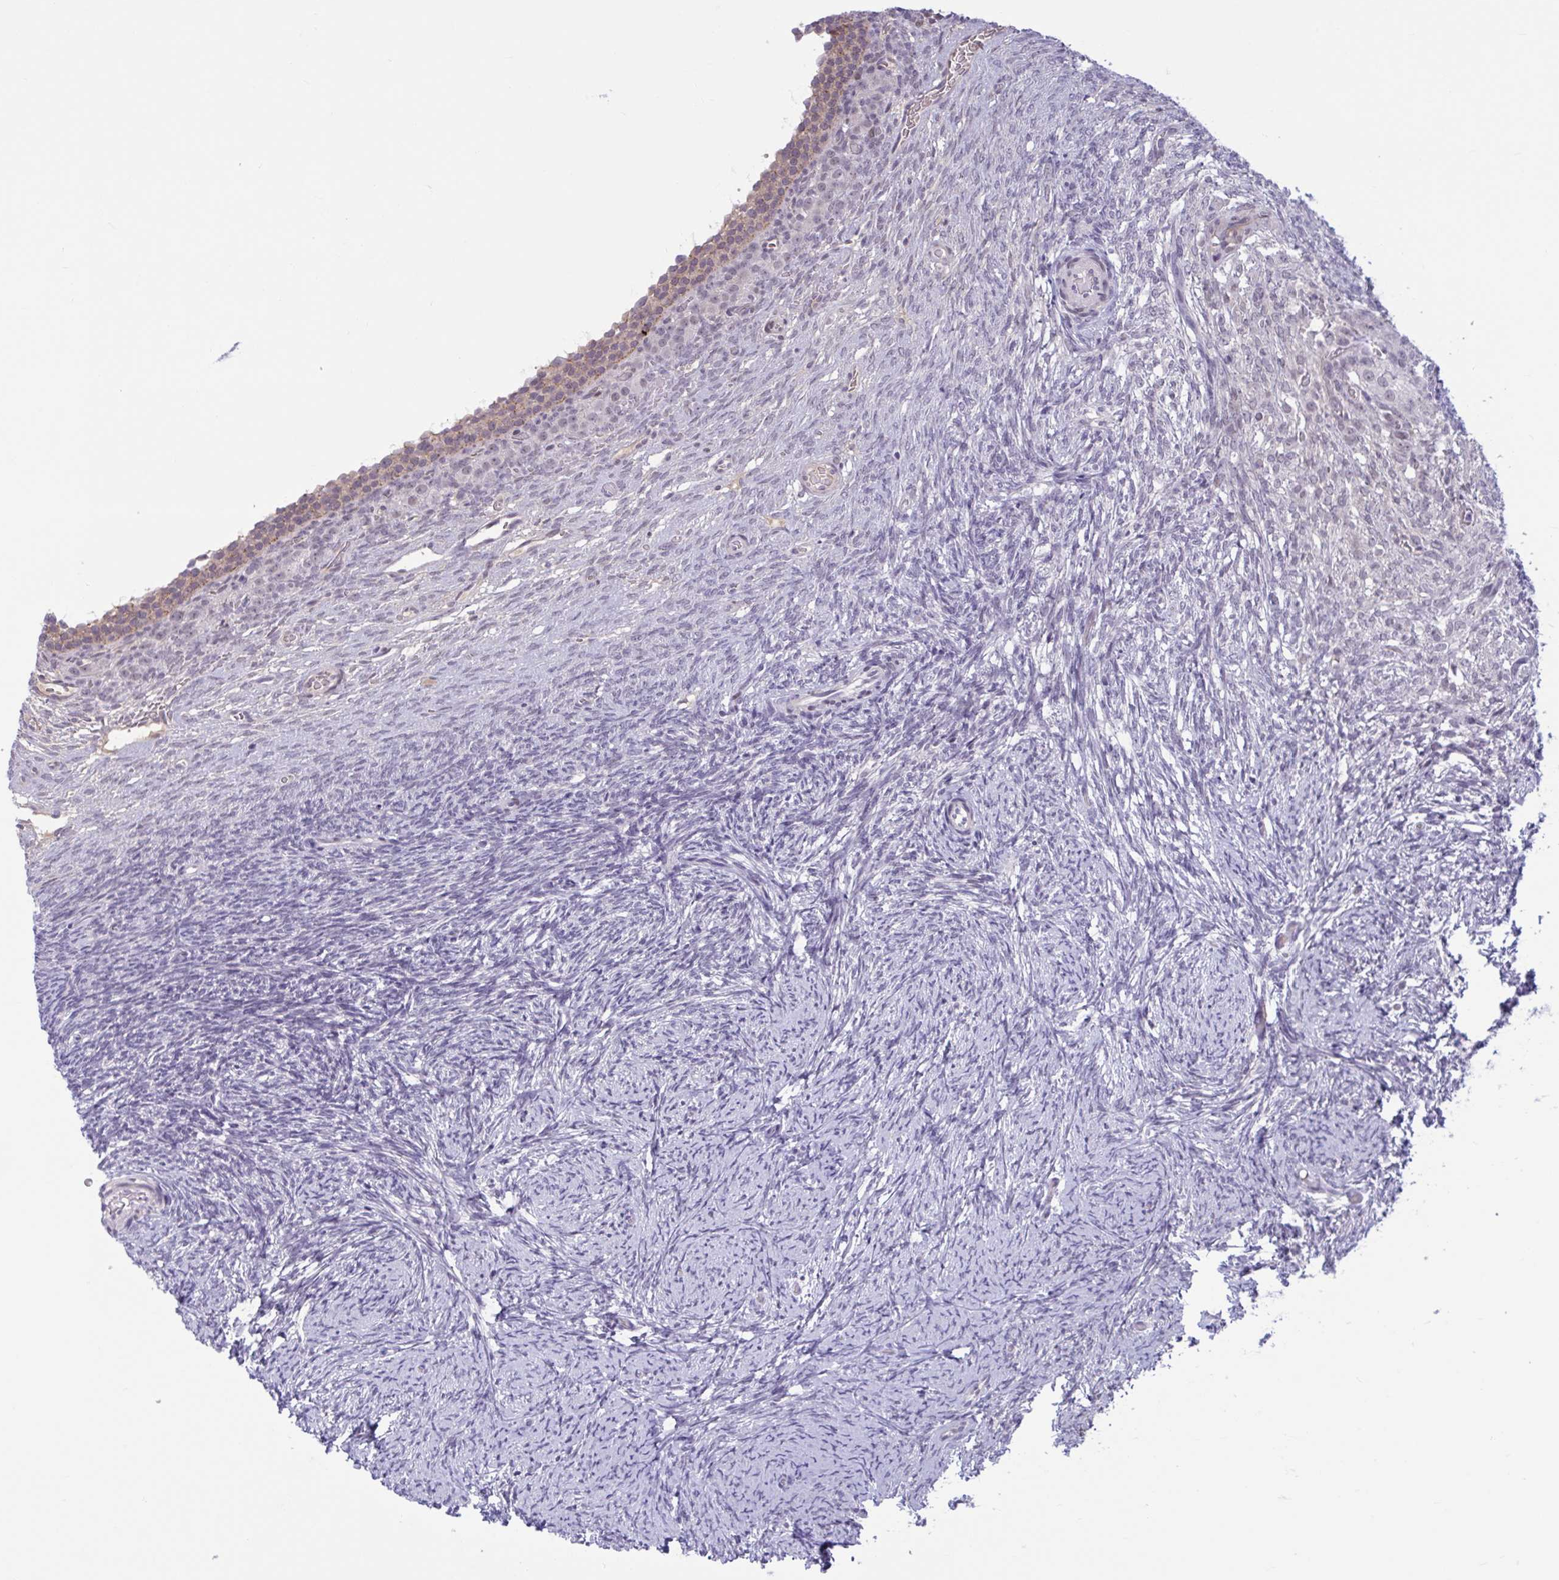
{"staining": {"intensity": "negative", "quantity": "none", "location": "none"}, "tissue": "ovary", "cell_type": "Follicle cells", "image_type": "normal", "snomed": [{"axis": "morphology", "description": "Normal tissue, NOS"}, {"axis": "topography", "description": "Ovary"}], "caption": "High power microscopy image of an IHC micrograph of normal ovary, revealing no significant staining in follicle cells. (DAB (3,3'-diaminobenzidine) immunohistochemistry (IHC) visualized using brightfield microscopy, high magnification).", "gene": "CNGB3", "patient": {"sex": "female", "age": 34}}